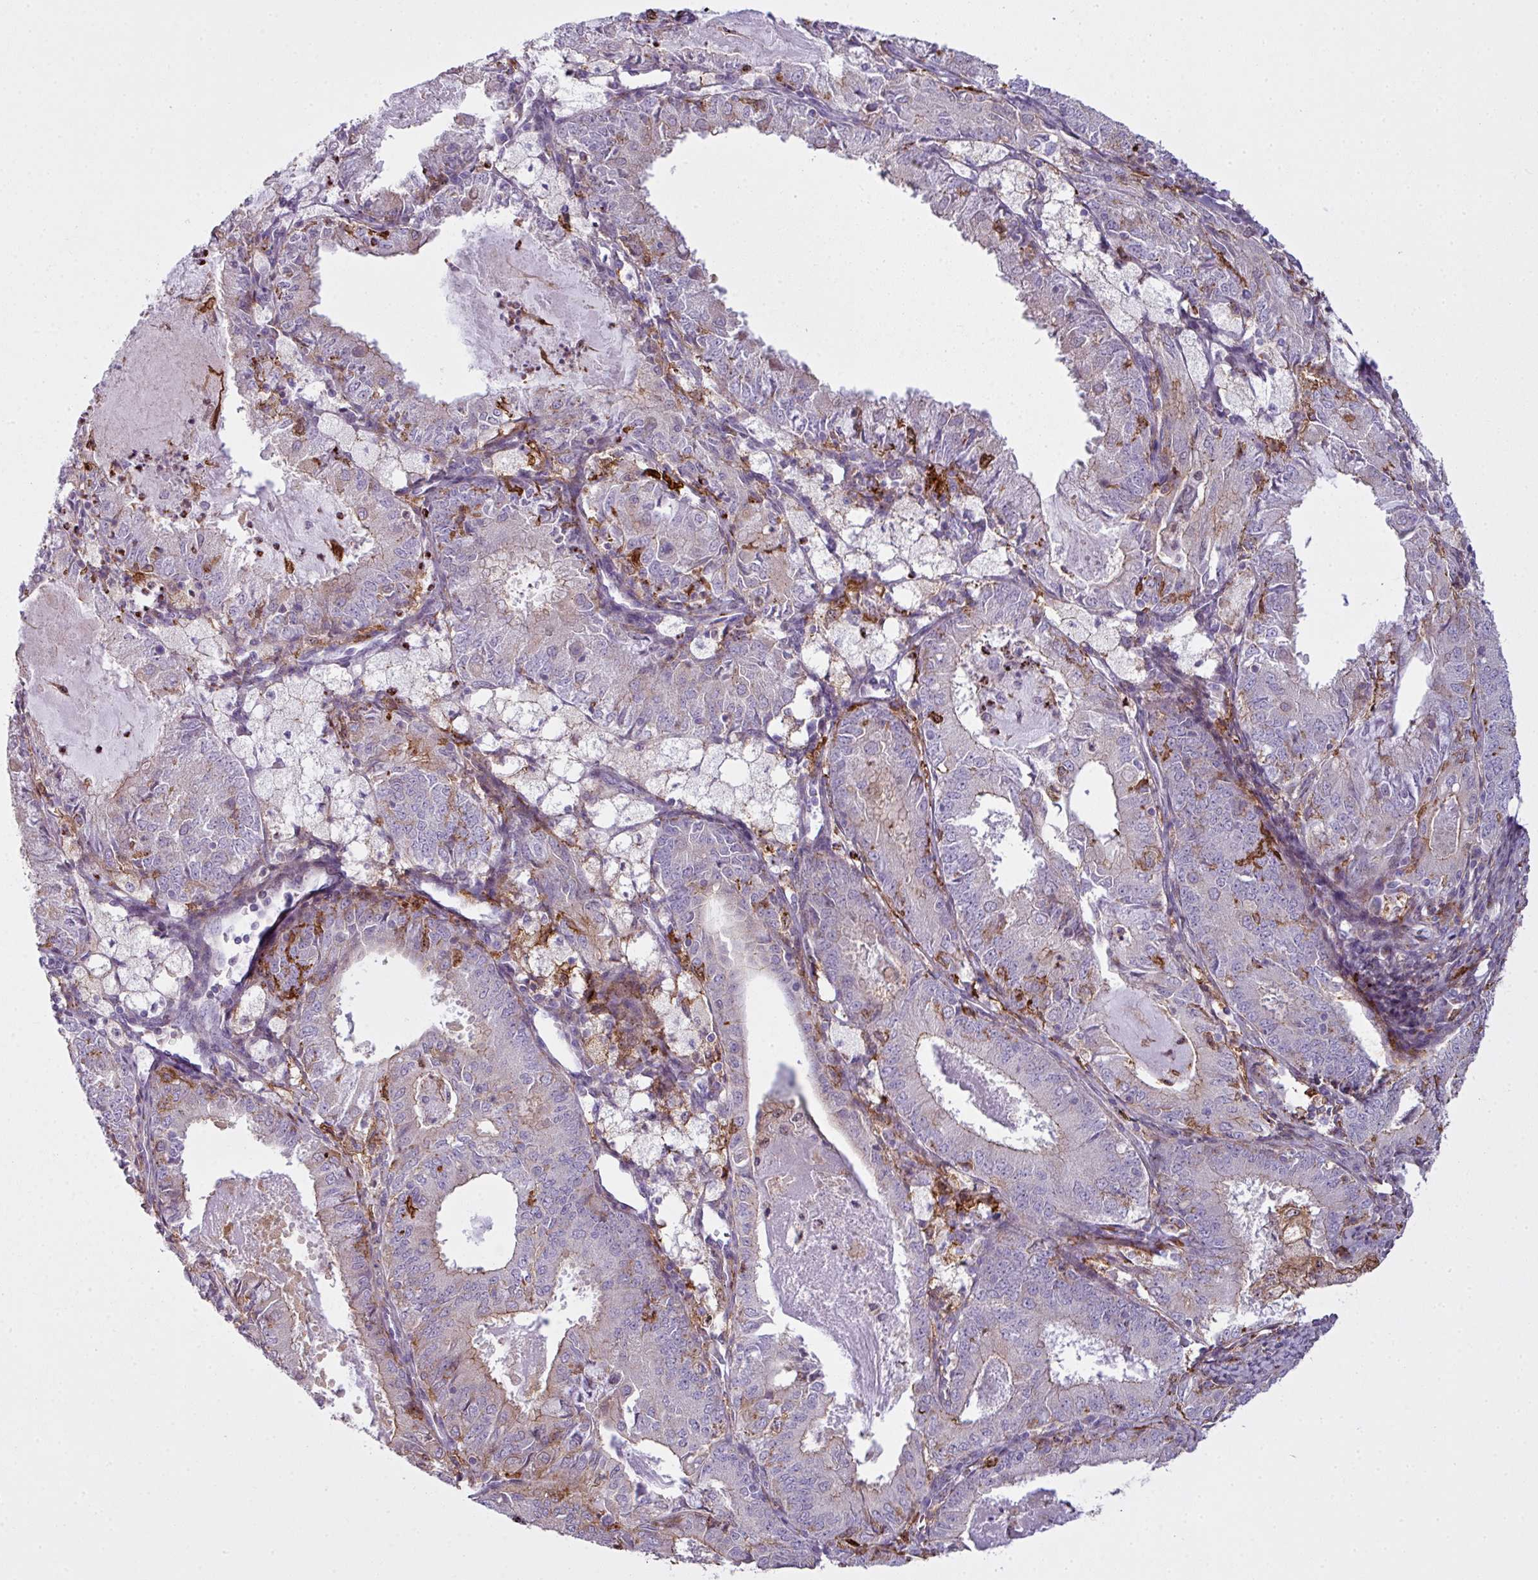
{"staining": {"intensity": "negative", "quantity": "none", "location": "none"}, "tissue": "endometrial cancer", "cell_type": "Tumor cells", "image_type": "cancer", "snomed": [{"axis": "morphology", "description": "Adenocarcinoma, NOS"}, {"axis": "topography", "description": "Endometrium"}], "caption": "Histopathology image shows no protein expression in tumor cells of endometrial cancer tissue.", "gene": "COL8A1", "patient": {"sex": "female", "age": 57}}